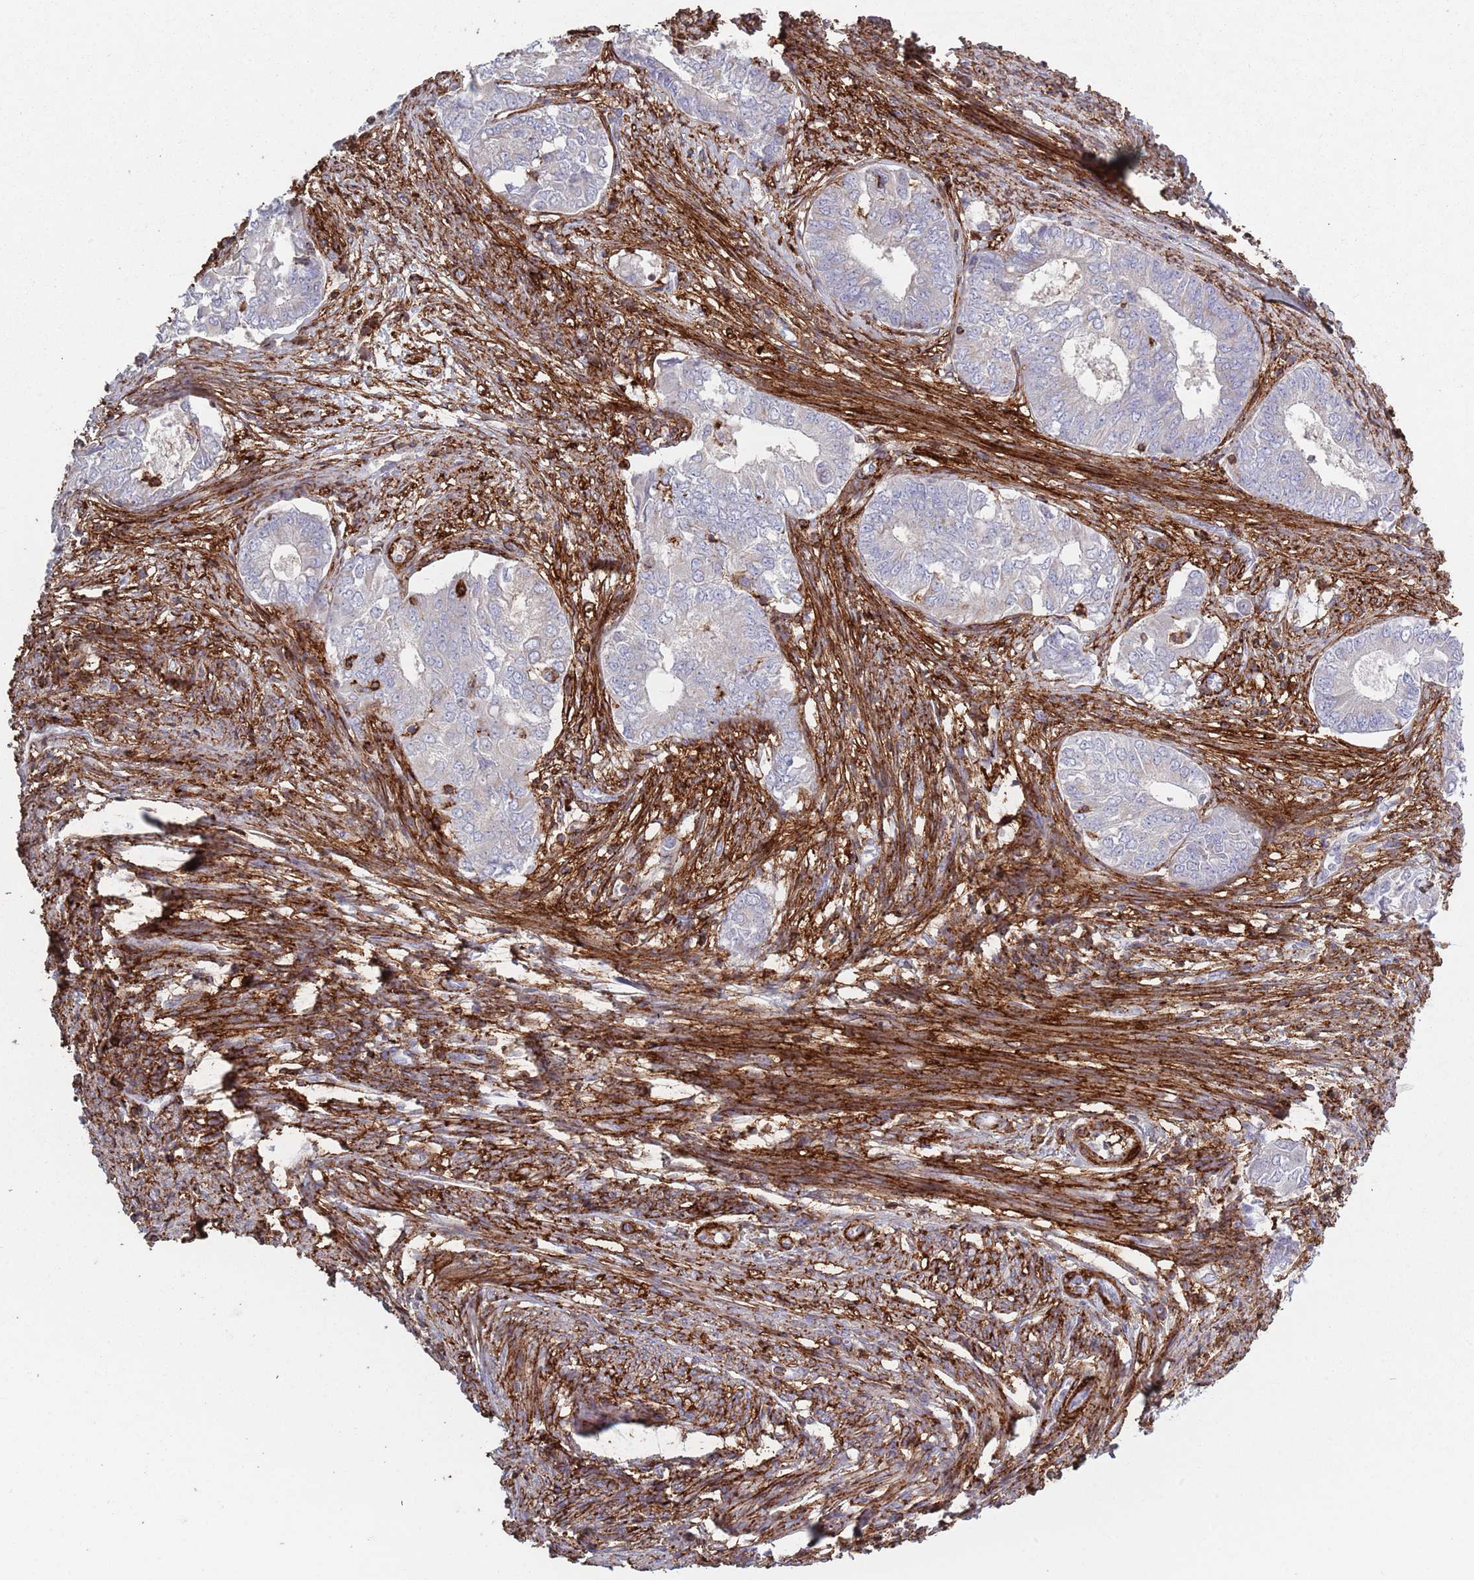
{"staining": {"intensity": "negative", "quantity": "none", "location": "none"}, "tissue": "endometrial cancer", "cell_type": "Tumor cells", "image_type": "cancer", "snomed": [{"axis": "morphology", "description": "Adenocarcinoma, NOS"}, {"axis": "topography", "description": "Endometrium"}], "caption": "The micrograph exhibits no staining of tumor cells in endometrial cancer.", "gene": "RNF144A", "patient": {"sex": "female", "age": 62}}